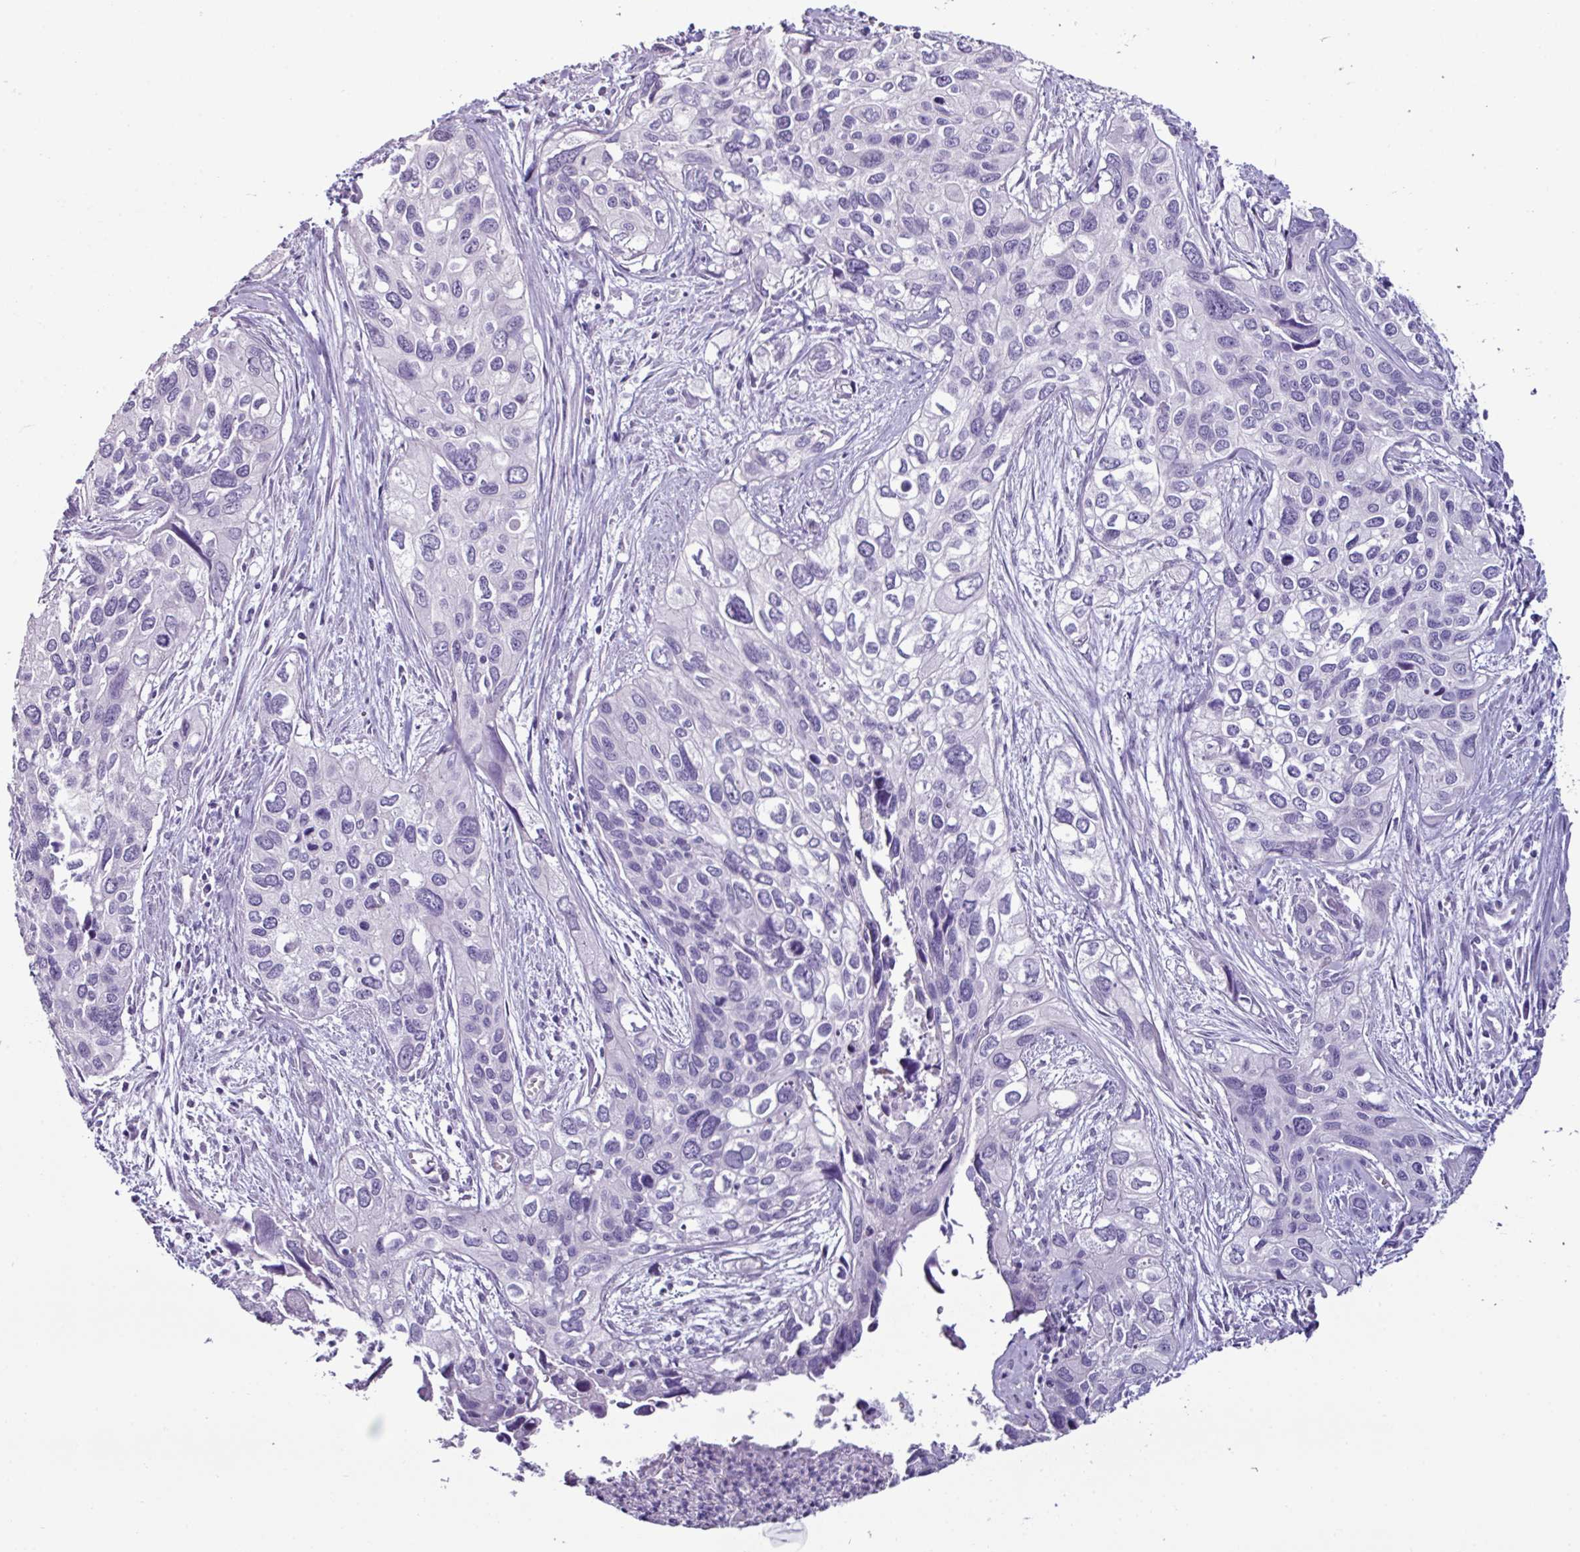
{"staining": {"intensity": "negative", "quantity": "none", "location": "none"}, "tissue": "cervical cancer", "cell_type": "Tumor cells", "image_type": "cancer", "snomed": [{"axis": "morphology", "description": "Squamous cell carcinoma, NOS"}, {"axis": "topography", "description": "Cervix"}], "caption": "Photomicrograph shows no protein expression in tumor cells of squamous cell carcinoma (cervical) tissue.", "gene": "GLP2R", "patient": {"sex": "female", "age": 55}}